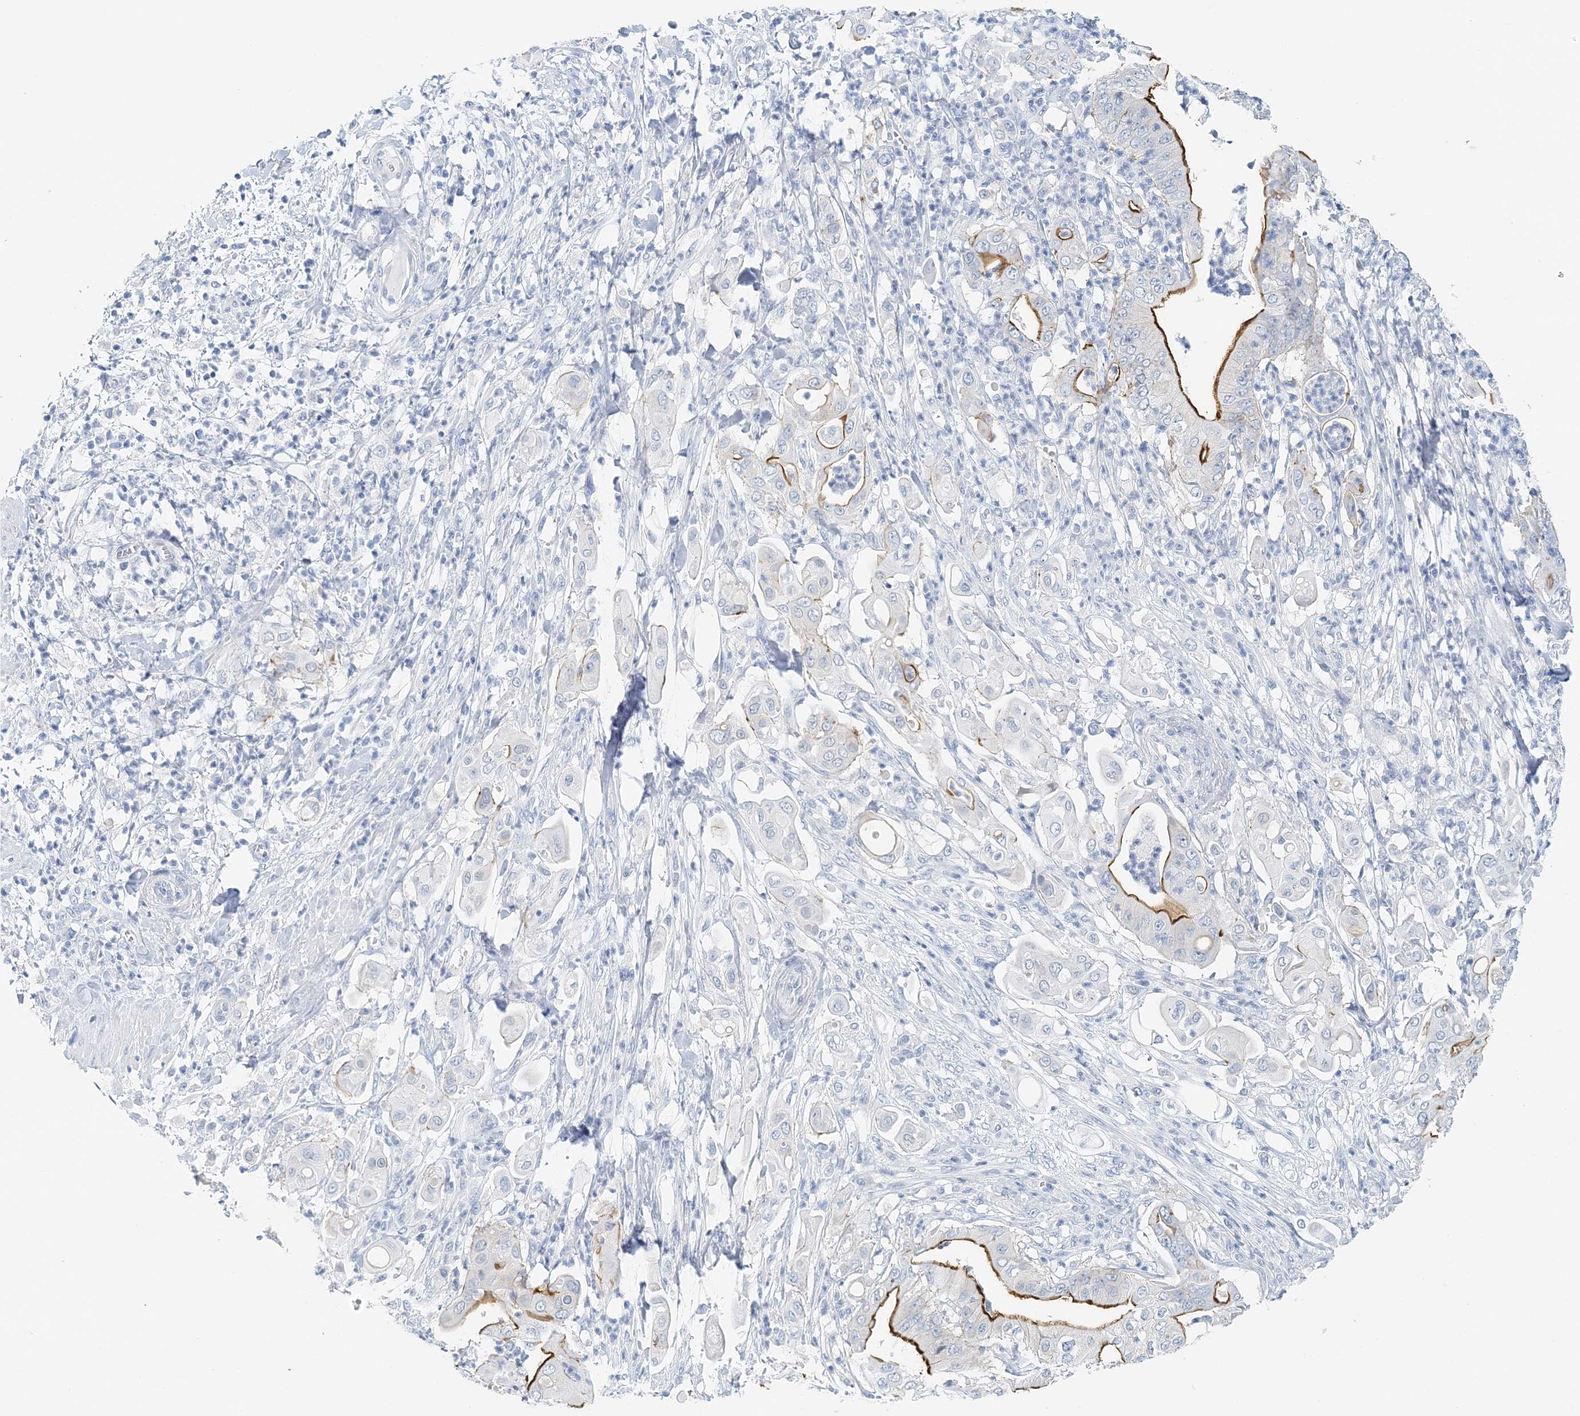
{"staining": {"intensity": "strong", "quantity": "25%-75%", "location": "cytoplasmic/membranous"}, "tissue": "pancreatic cancer", "cell_type": "Tumor cells", "image_type": "cancer", "snomed": [{"axis": "morphology", "description": "Adenocarcinoma, NOS"}, {"axis": "topography", "description": "Pancreas"}], "caption": "This image reveals immunohistochemistry staining of human pancreatic cancer (adenocarcinoma), with high strong cytoplasmic/membranous staining in about 25%-75% of tumor cells.", "gene": "VILL", "patient": {"sex": "female", "age": 77}}